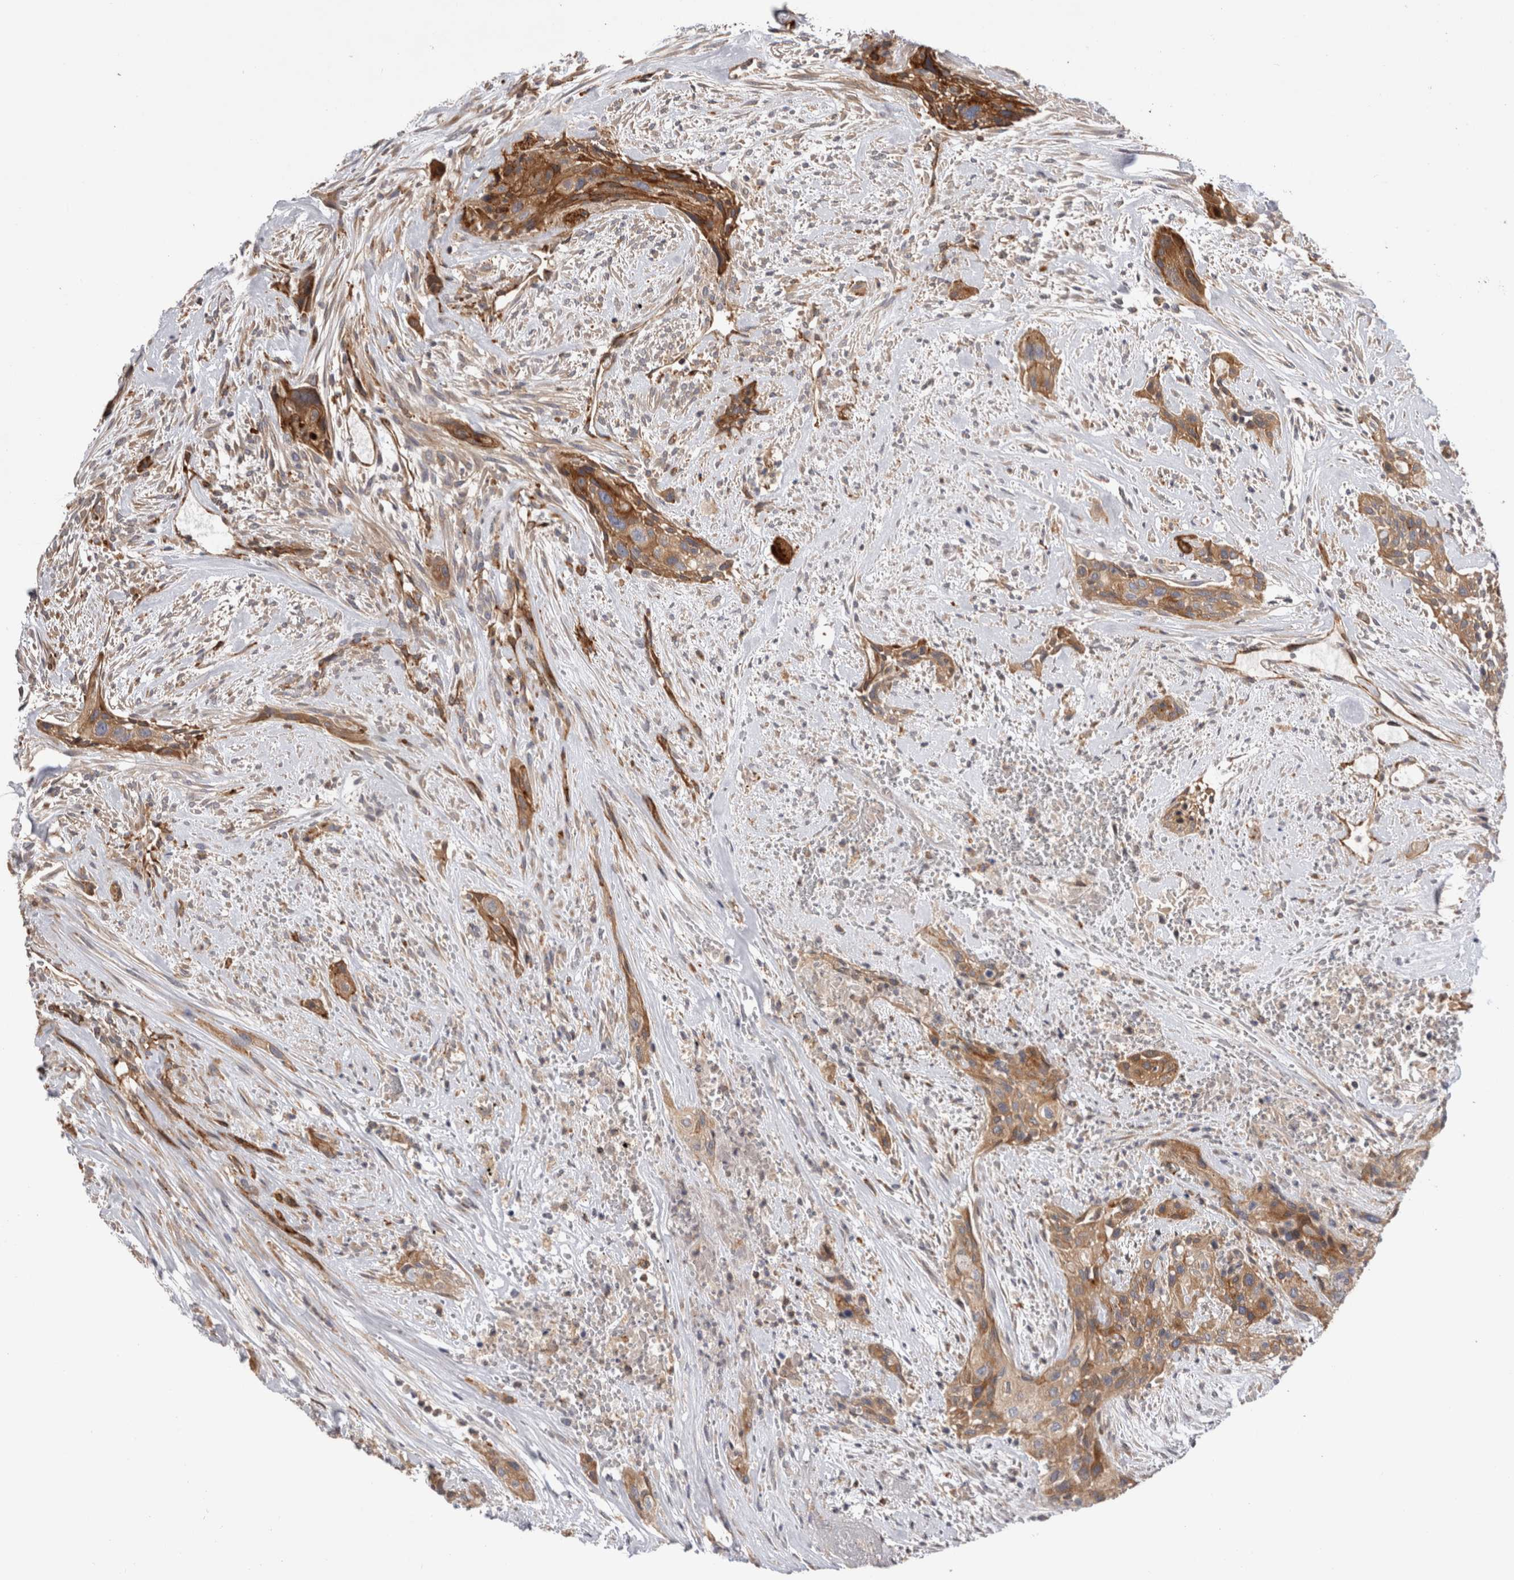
{"staining": {"intensity": "strong", "quantity": ">75%", "location": "cytoplasmic/membranous"}, "tissue": "urothelial cancer", "cell_type": "Tumor cells", "image_type": "cancer", "snomed": [{"axis": "morphology", "description": "Urothelial carcinoma, High grade"}, {"axis": "topography", "description": "Urinary bladder"}], "caption": "Immunohistochemistry (IHC) staining of high-grade urothelial carcinoma, which exhibits high levels of strong cytoplasmic/membranous staining in about >75% of tumor cells indicating strong cytoplasmic/membranous protein positivity. The staining was performed using DAB (brown) for protein detection and nuclei were counterstained in hematoxylin (blue).", "gene": "BNIP2", "patient": {"sex": "male", "age": 35}}